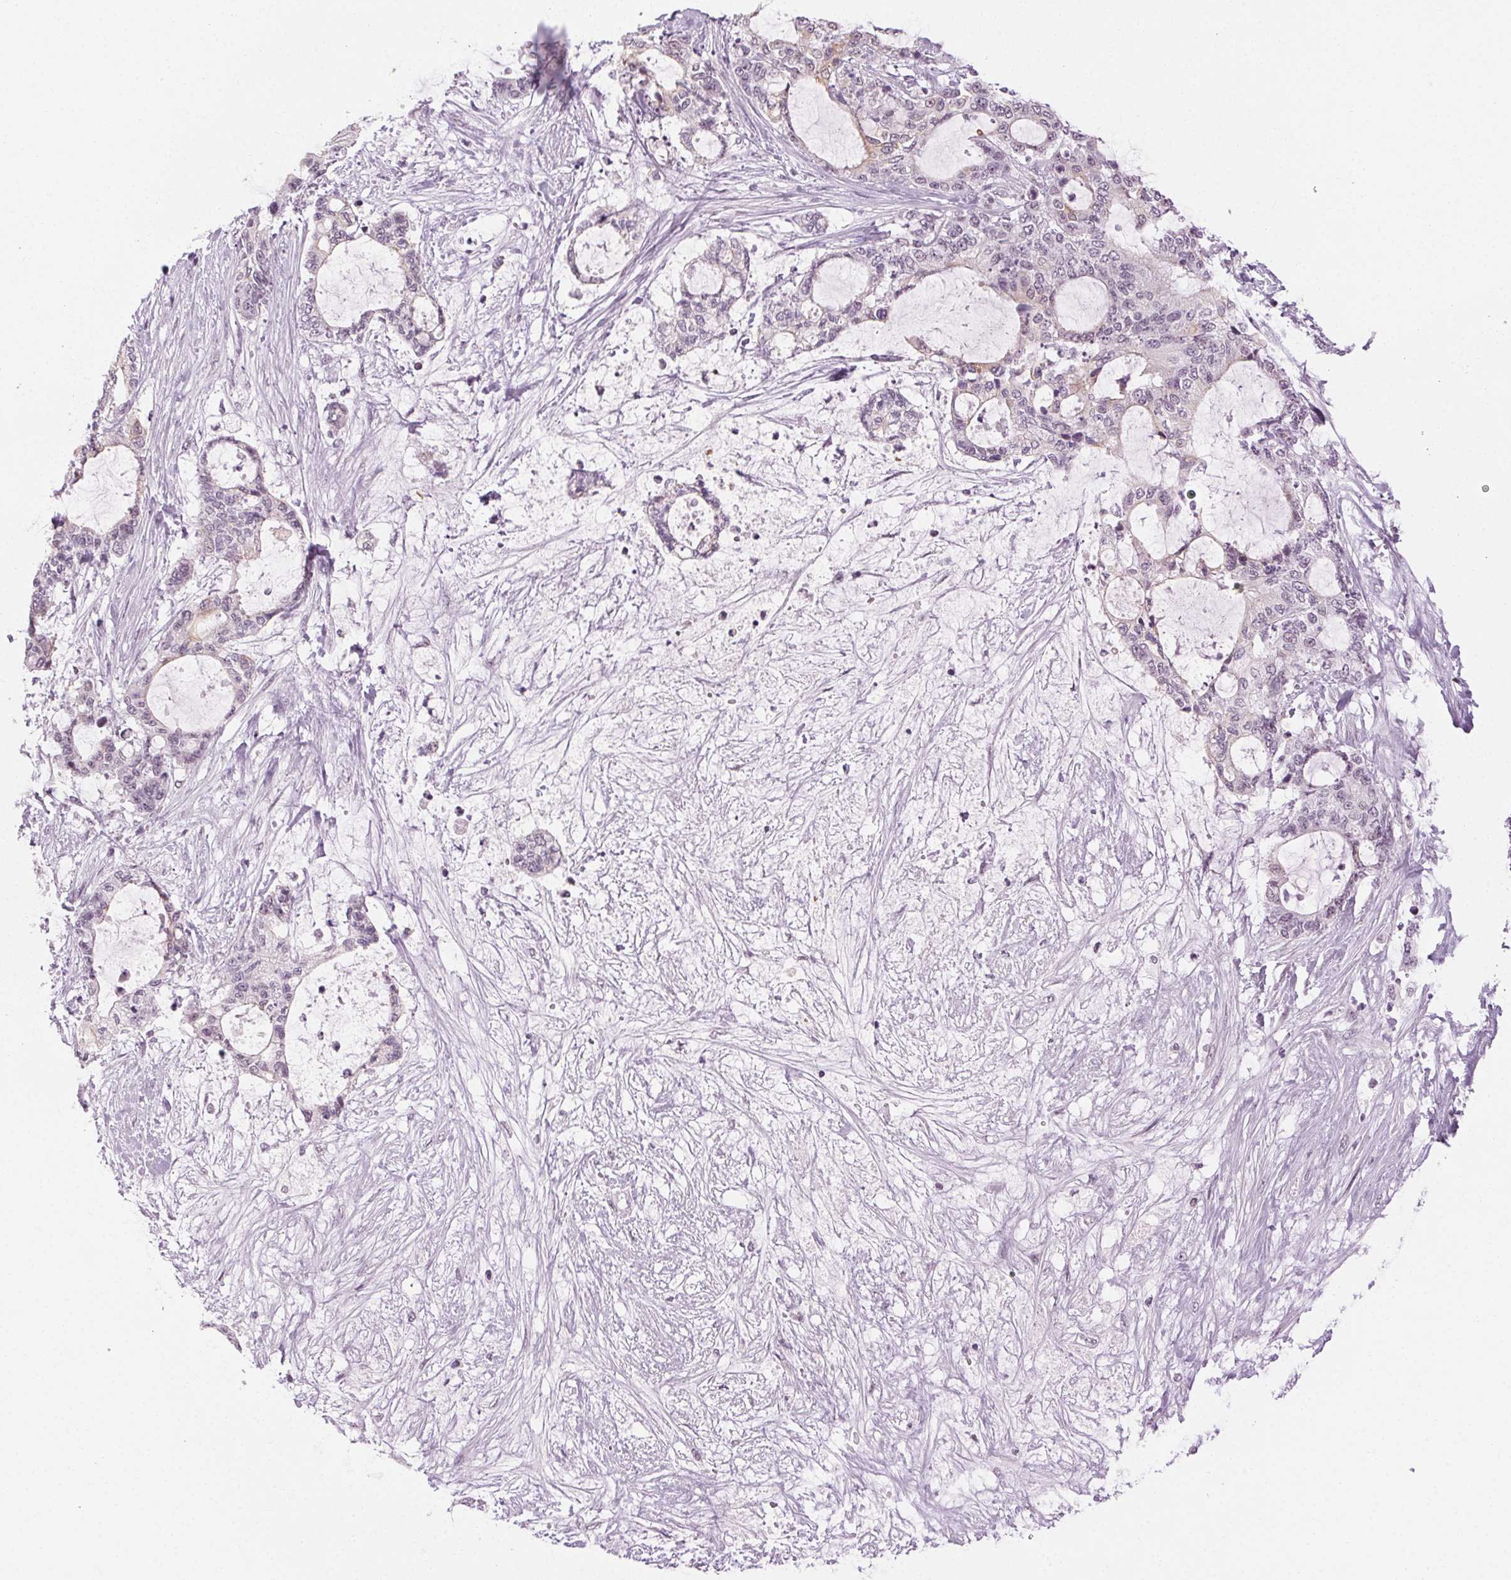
{"staining": {"intensity": "negative", "quantity": "none", "location": "none"}, "tissue": "liver cancer", "cell_type": "Tumor cells", "image_type": "cancer", "snomed": [{"axis": "morphology", "description": "Normal tissue, NOS"}, {"axis": "morphology", "description": "Cholangiocarcinoma"}, {"axis": "topography", "description": "Liver"}, {"axis": "topography", "description": "Peripheral nerve tissue"}], "caption": "An image of human cholangiocarcinoma (liver) is negative for staining in tumor cells.", "gene": "AIF1L", "patient": {"sex": "female", "age": 73}}